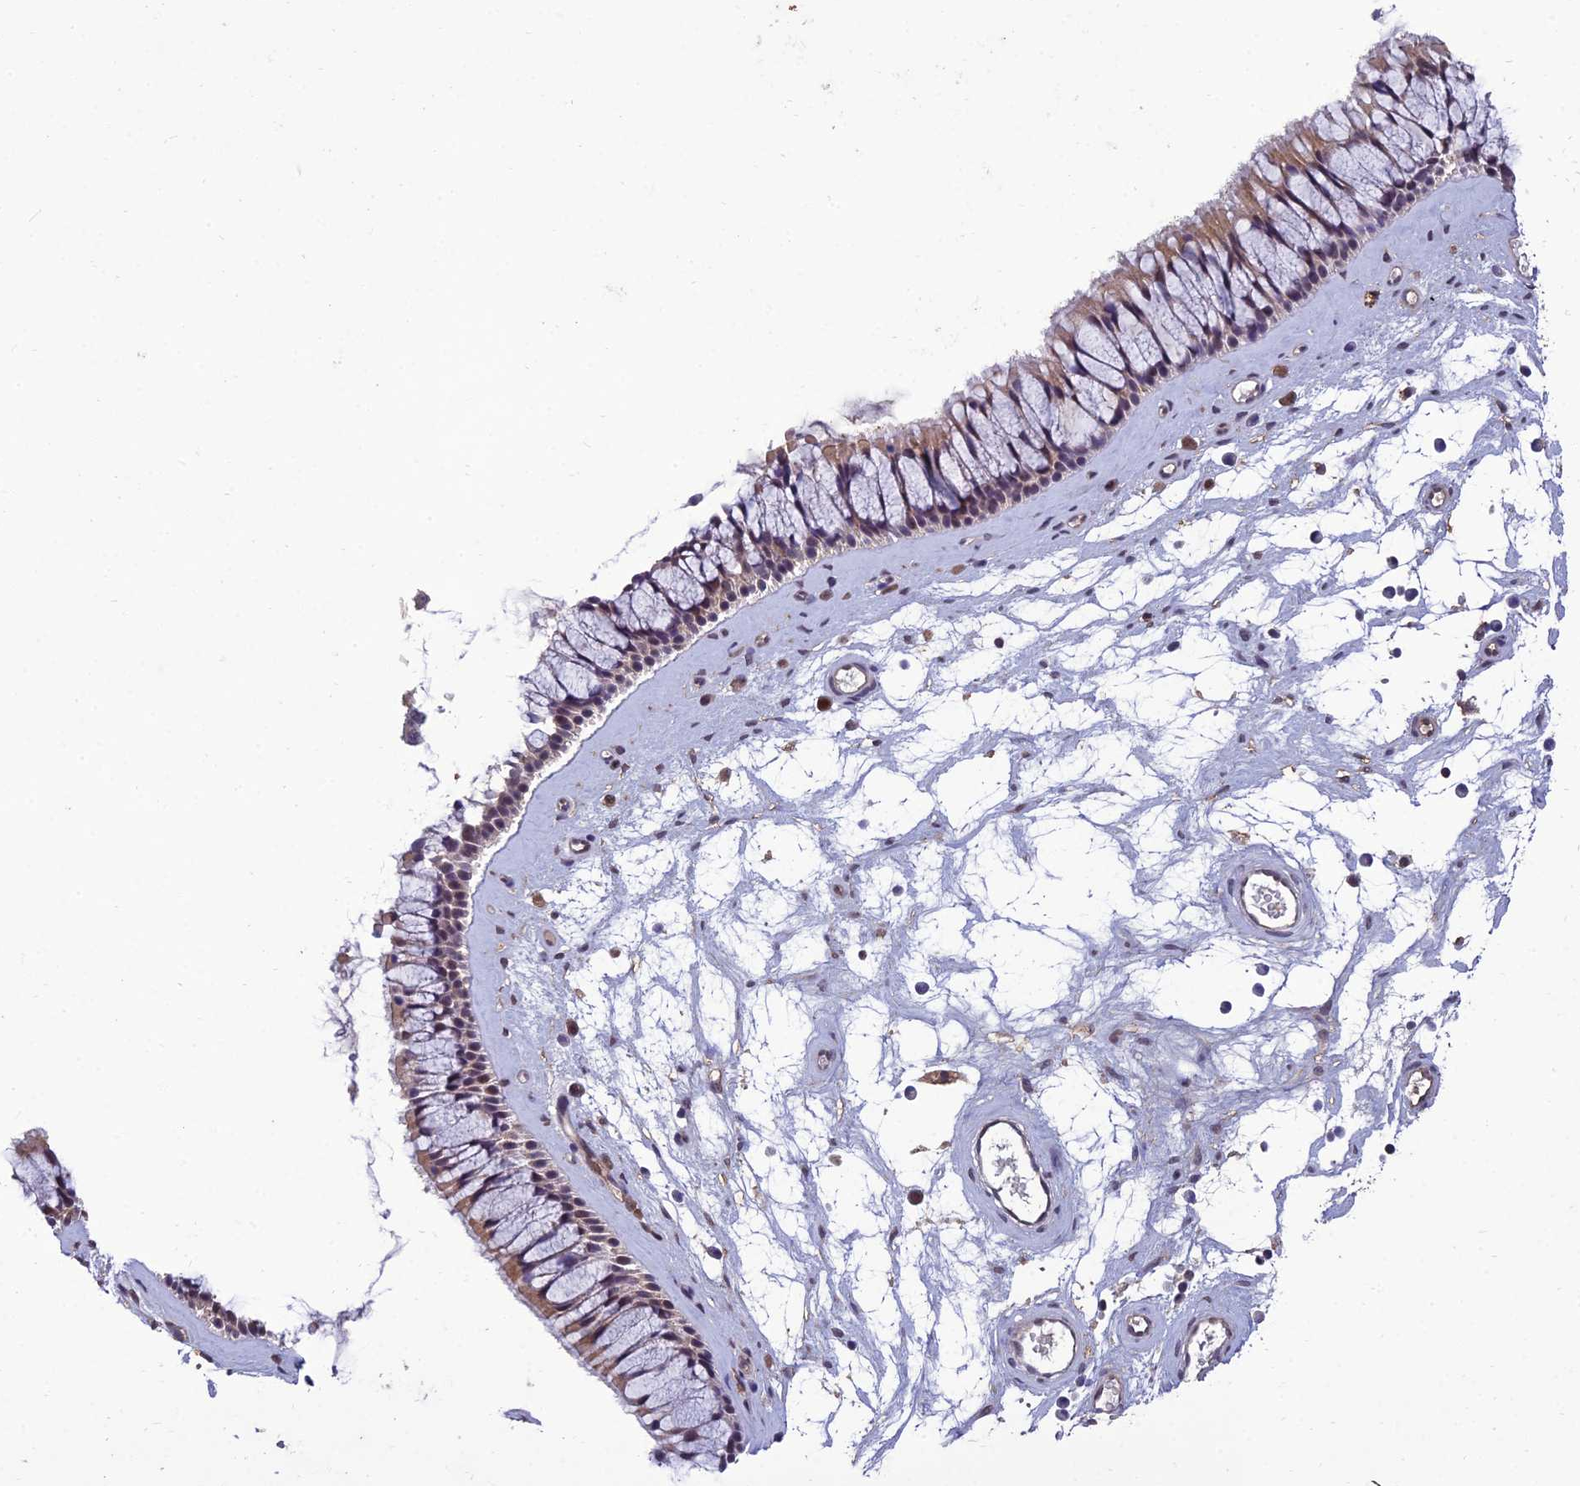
{"staining": {"intensity": "weak", "quantity": ">75%", "location": "cytoplasmic/membranous"}, "tissue": "nasopharynx", "cell_type": "Respiratory epithelial cells", "image_type": "normal", "snomed": [{"axis": "morphology", "description": "Normal tissue, NOS"}, {"axis": "topography", "description": "Nasopharynx"}], "caption": "Nasopharynx stained with a protein marker shows weak staining in respiratory epithelial cells.", "gene": "GRWD1", "patient": {"sex": "male", "age": 64}}